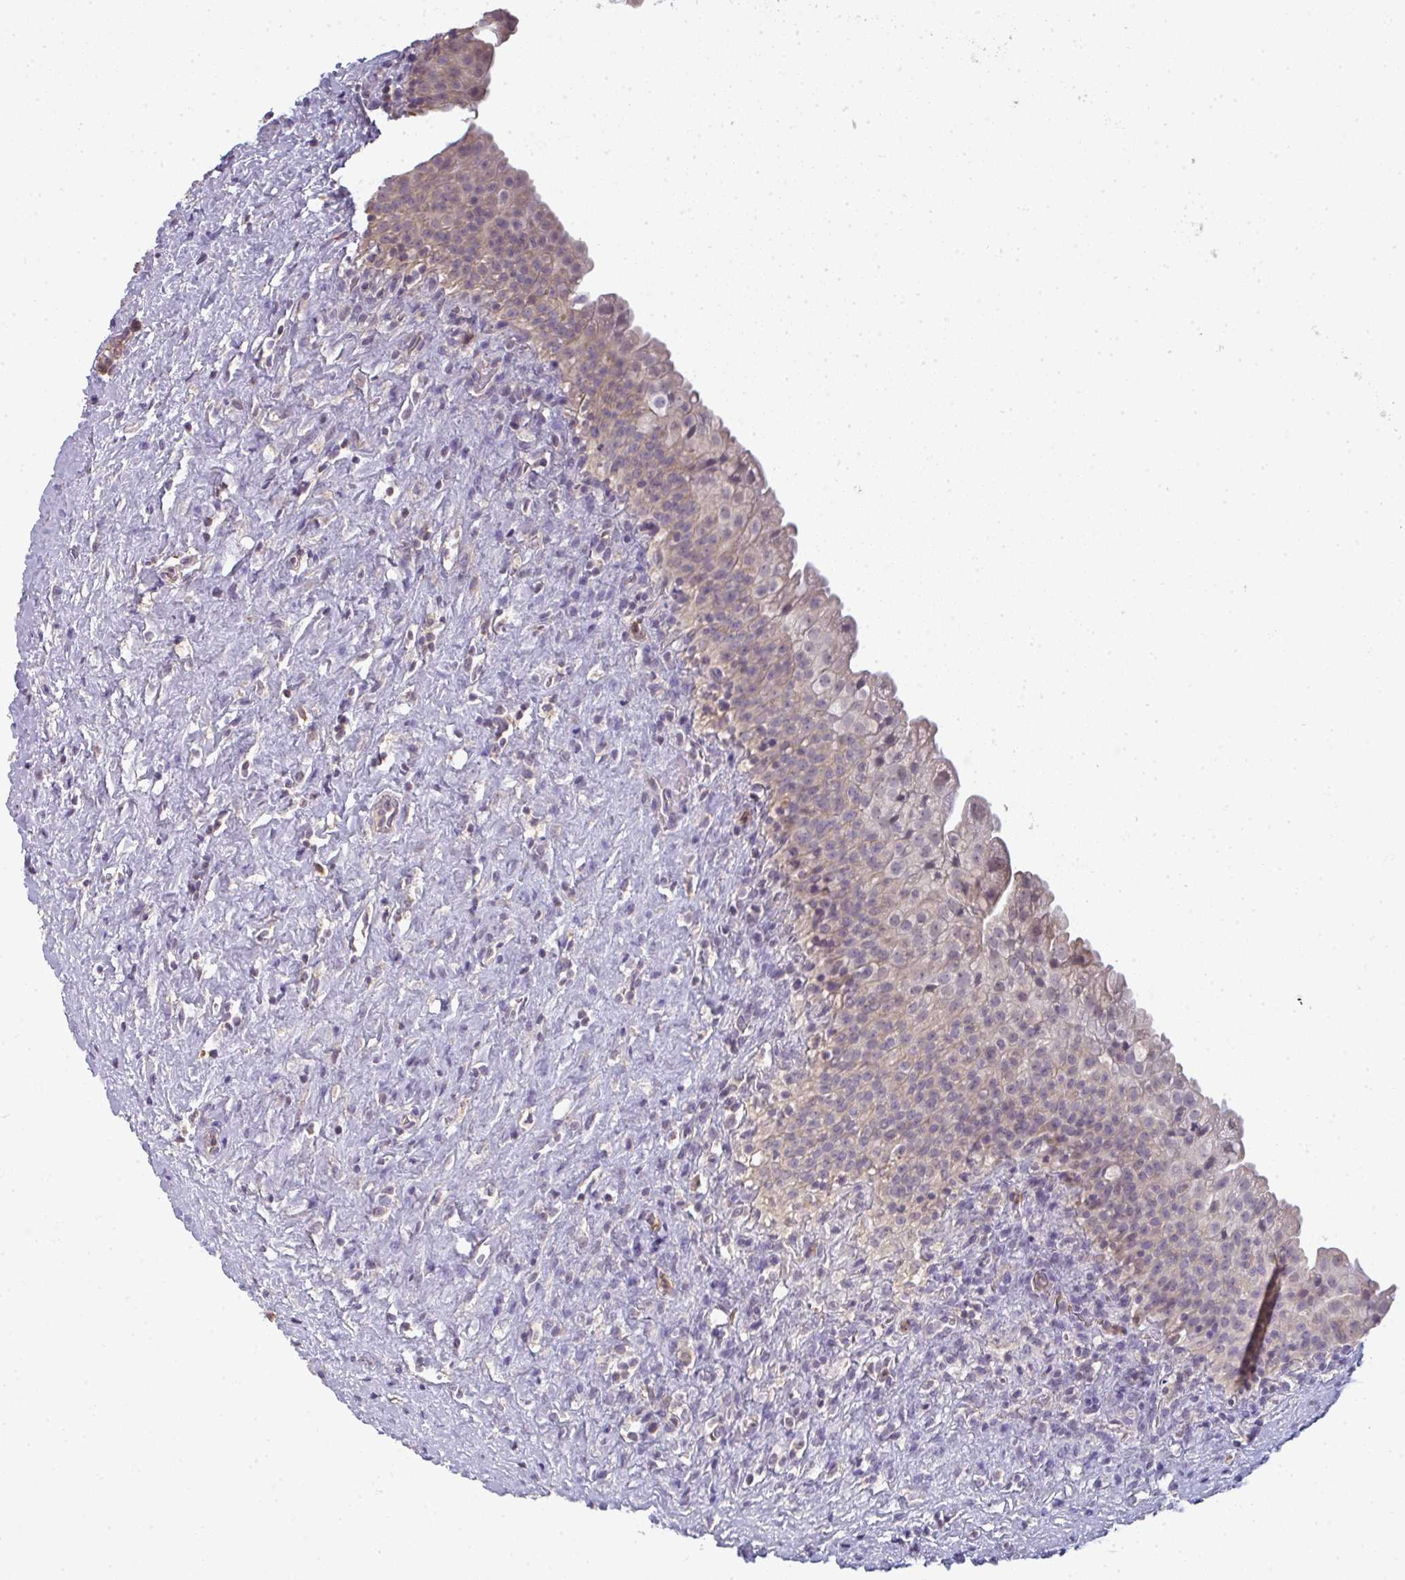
{"staining": {"intensity": "weak", "quantity": "25%-75%", "location": "cytoplasmic/membranous"}, "tissue": "urinary bladder", "cell_type": "Urothelial cells", "image_type": "normal", "snomed": [{"axis": "morphology", "description": "Normal tissue, NOS"}, {"axis": "topography", "description": "Urinary bladder"}], "caption": "Benign urinary bladder was stained to show a protein in brown. There is low levels of weak cytoplasmic/membranous expression in about 25%-75% of urothelial cells. The protein is stained brown, and the nuclei are stained in blue (DAB IHC with brightfield microscopy, high magnification).", "gene": "CXCR1", "patient": {"sex": "female", "age": 27}}